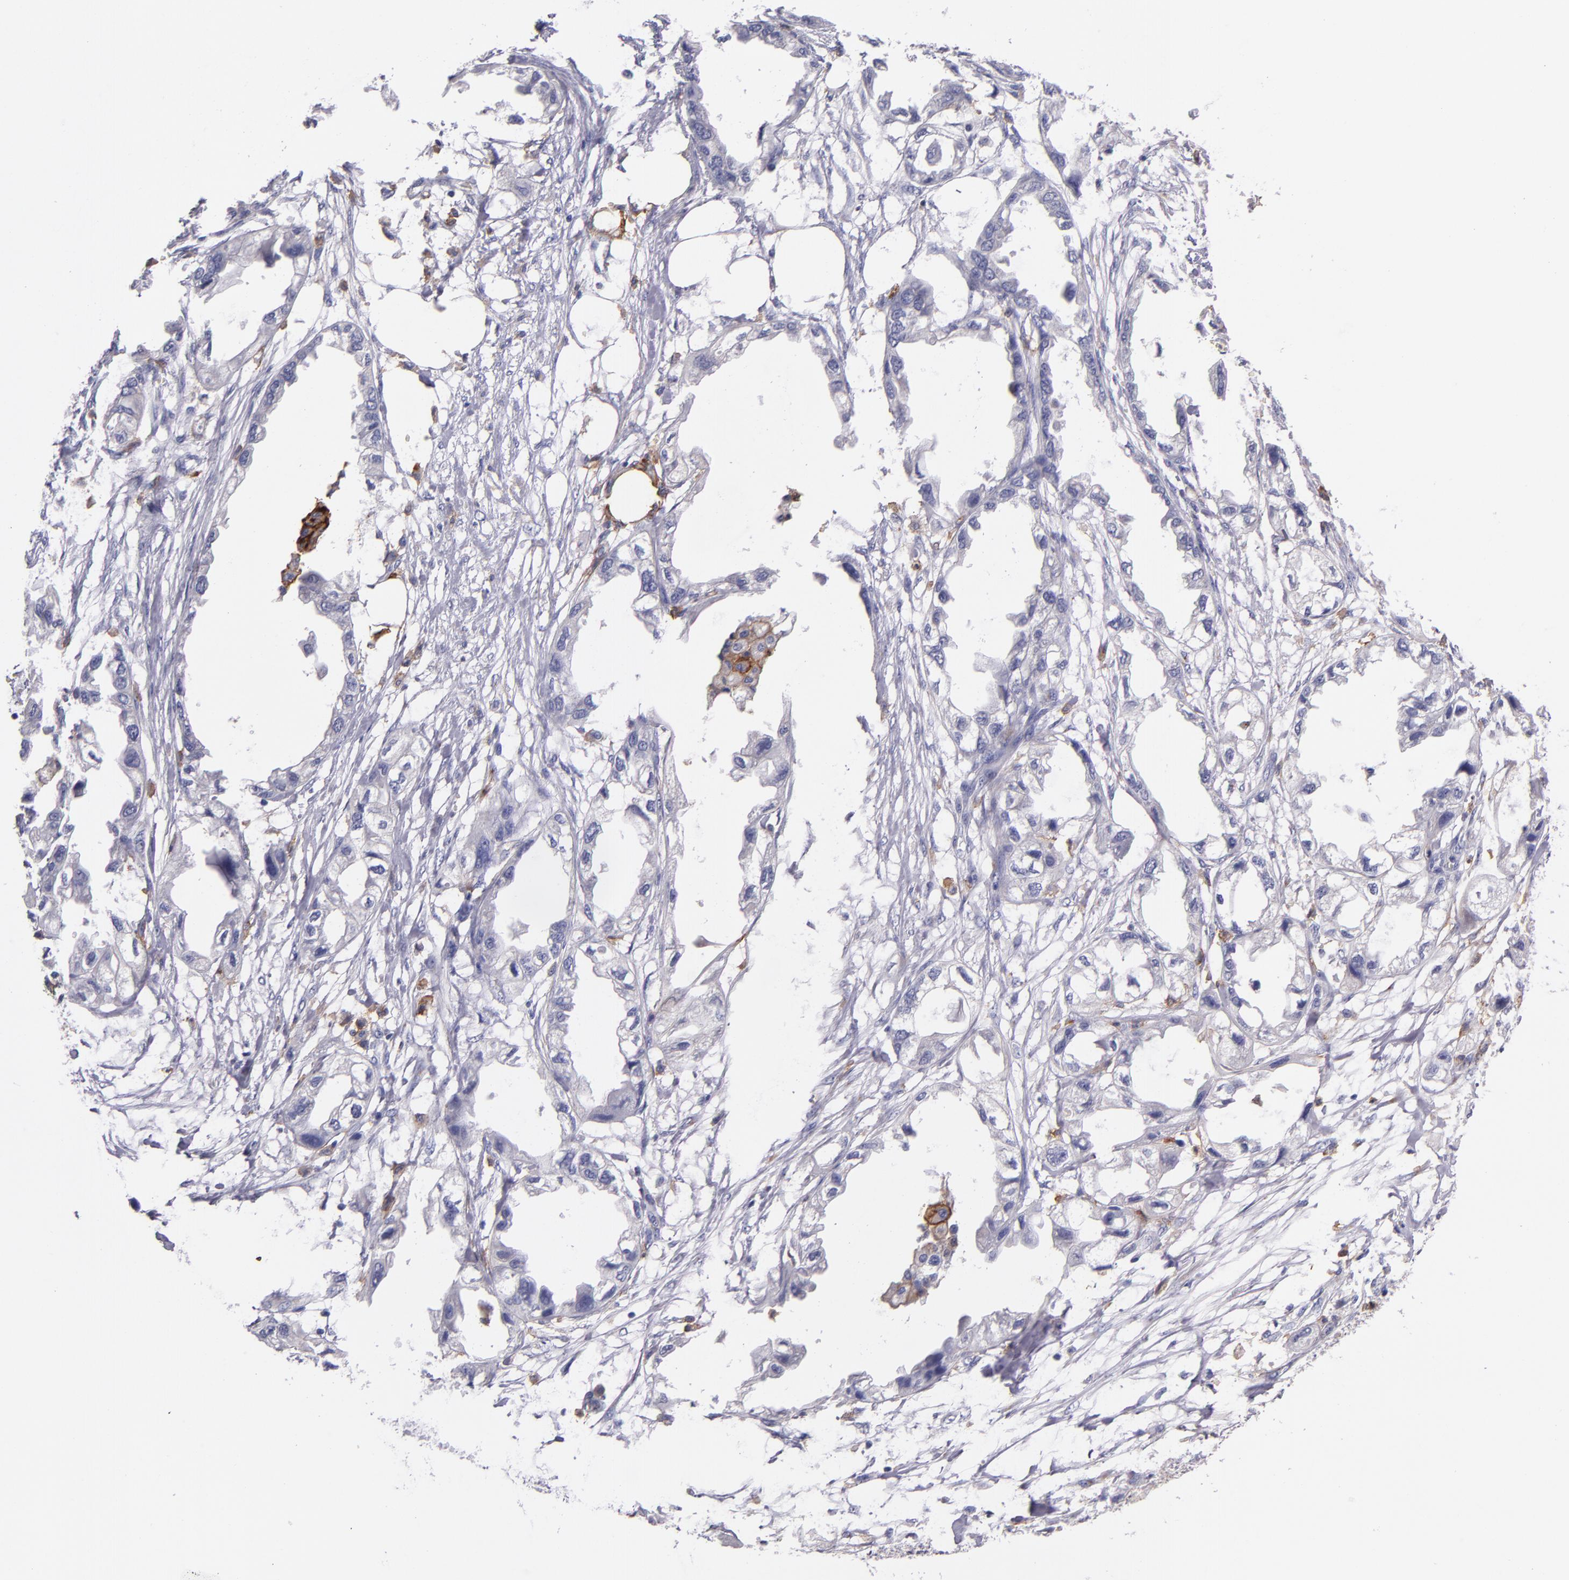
{"staining": {"intensity": "moderate", "quantity": "<25%", "location": "cytoplasmic/membranous"}, "tissue": "endometrial cancer", "cell_type": "Tumor cells", "image_type": "cancer", "snomed": [{"axis": "morphology", "description": "Adenocarcinoma, NOS"}, {"axis": "topography", "description": "Endometrium"}], "caption": "Moderate cytoplasmic/membranous staining is present in about <25% of tumor cells in adenocarcinoma (endometrial).", "gene": "C5AR1", "patient": {"sex": "female", "age": 67}}